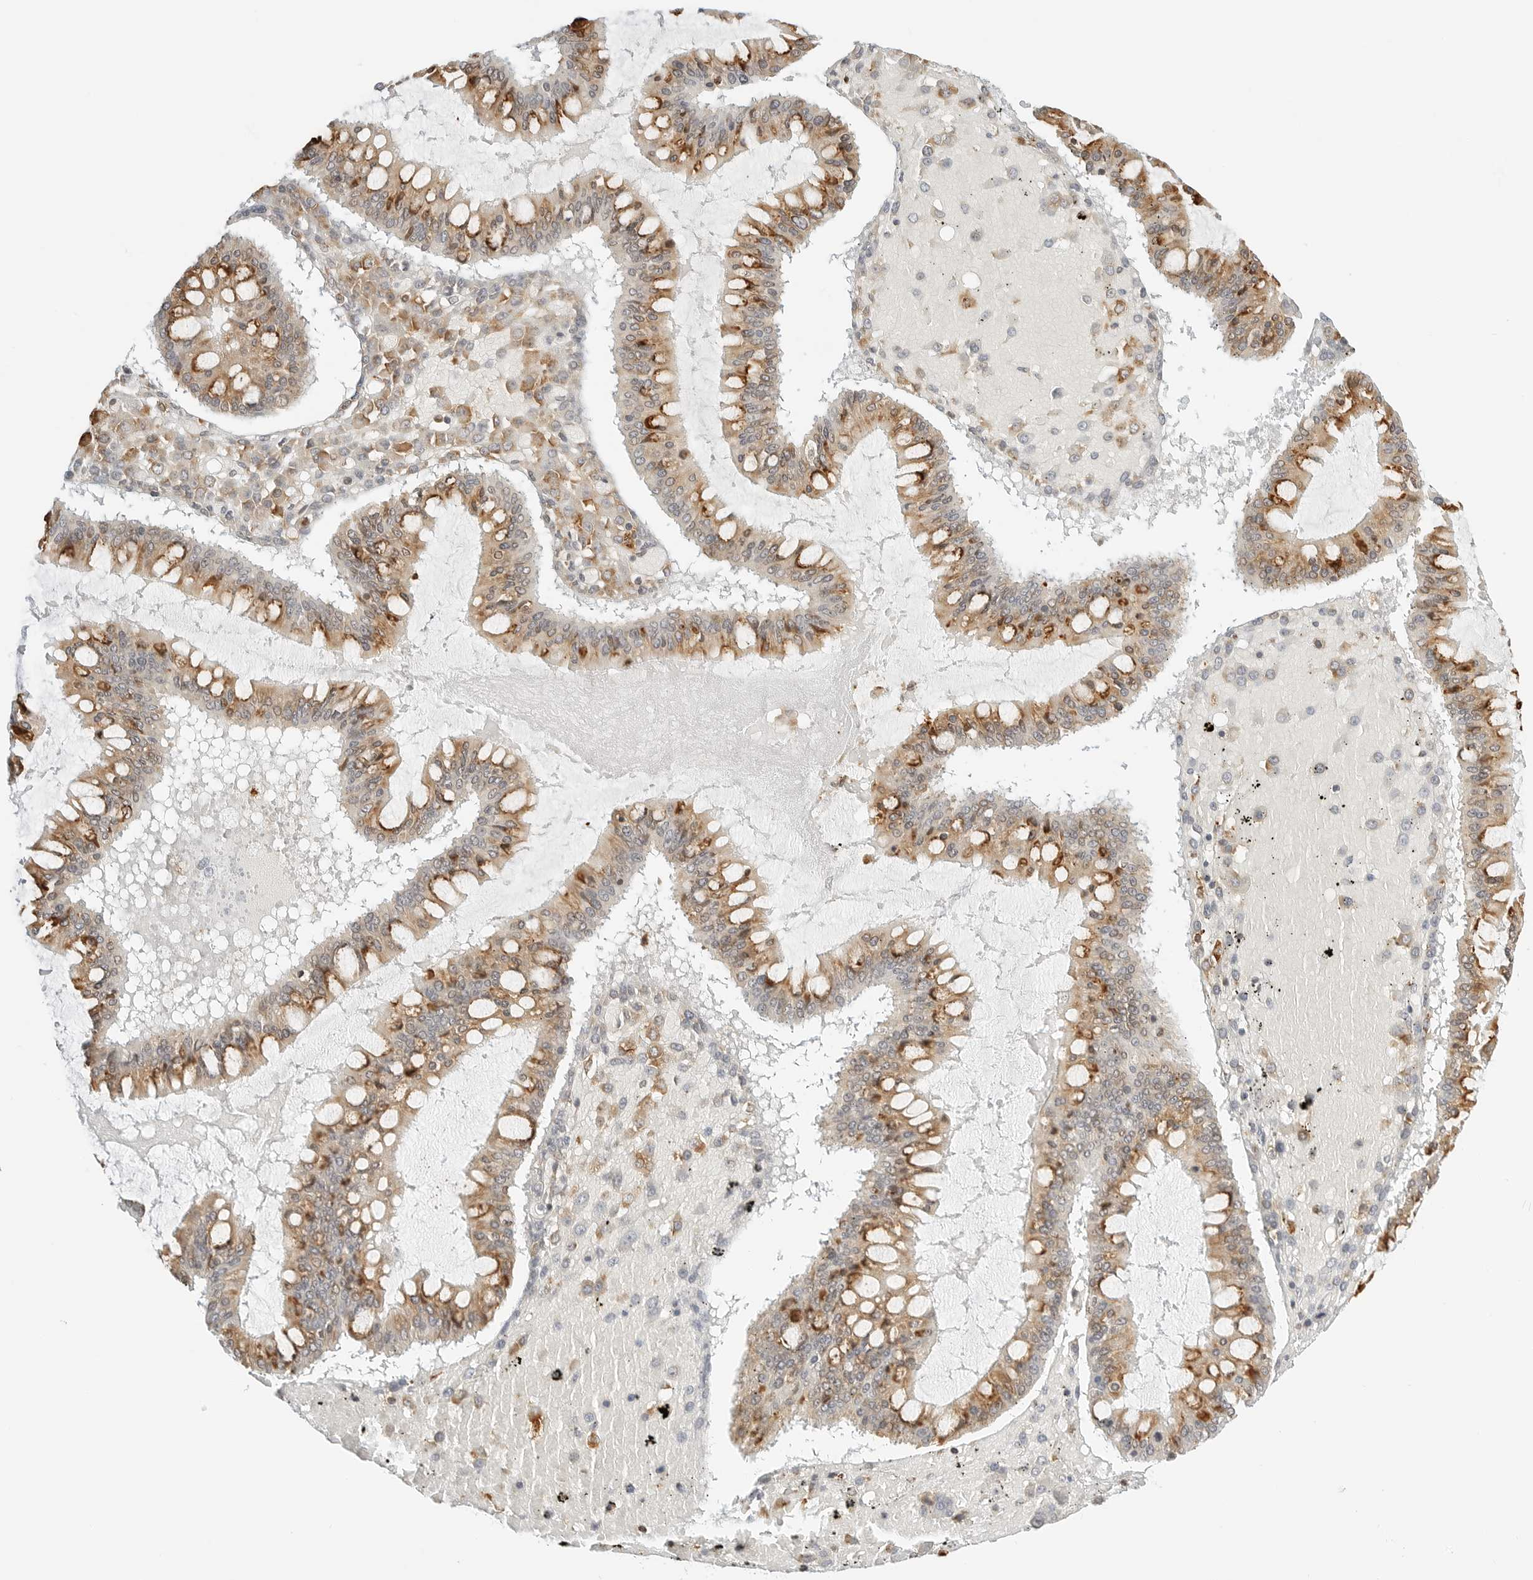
{"staining": {"intensity": "moderate", "quantity": ">75%", "location": "cytoplasmic/membranous"}, "tissue": "ovarian cancer", "cell_type": "Tumor cells", "image_type": "cancer", "snomed": [{"axis": "morphology", "description": "Cystadenocarcinoma, mucinous, NOS"}, {"axis": "topography", "description": "Ovary"}], "caption": "Human mucinous cystadenocarcinoma (ovarian) stained for a protein (brown) exhibits moderate cytoplasmic/membranous positive expression in about >75% of tumor cells.", "gene": "THEM4", "patient": {"sex": "female", "age": 73}}